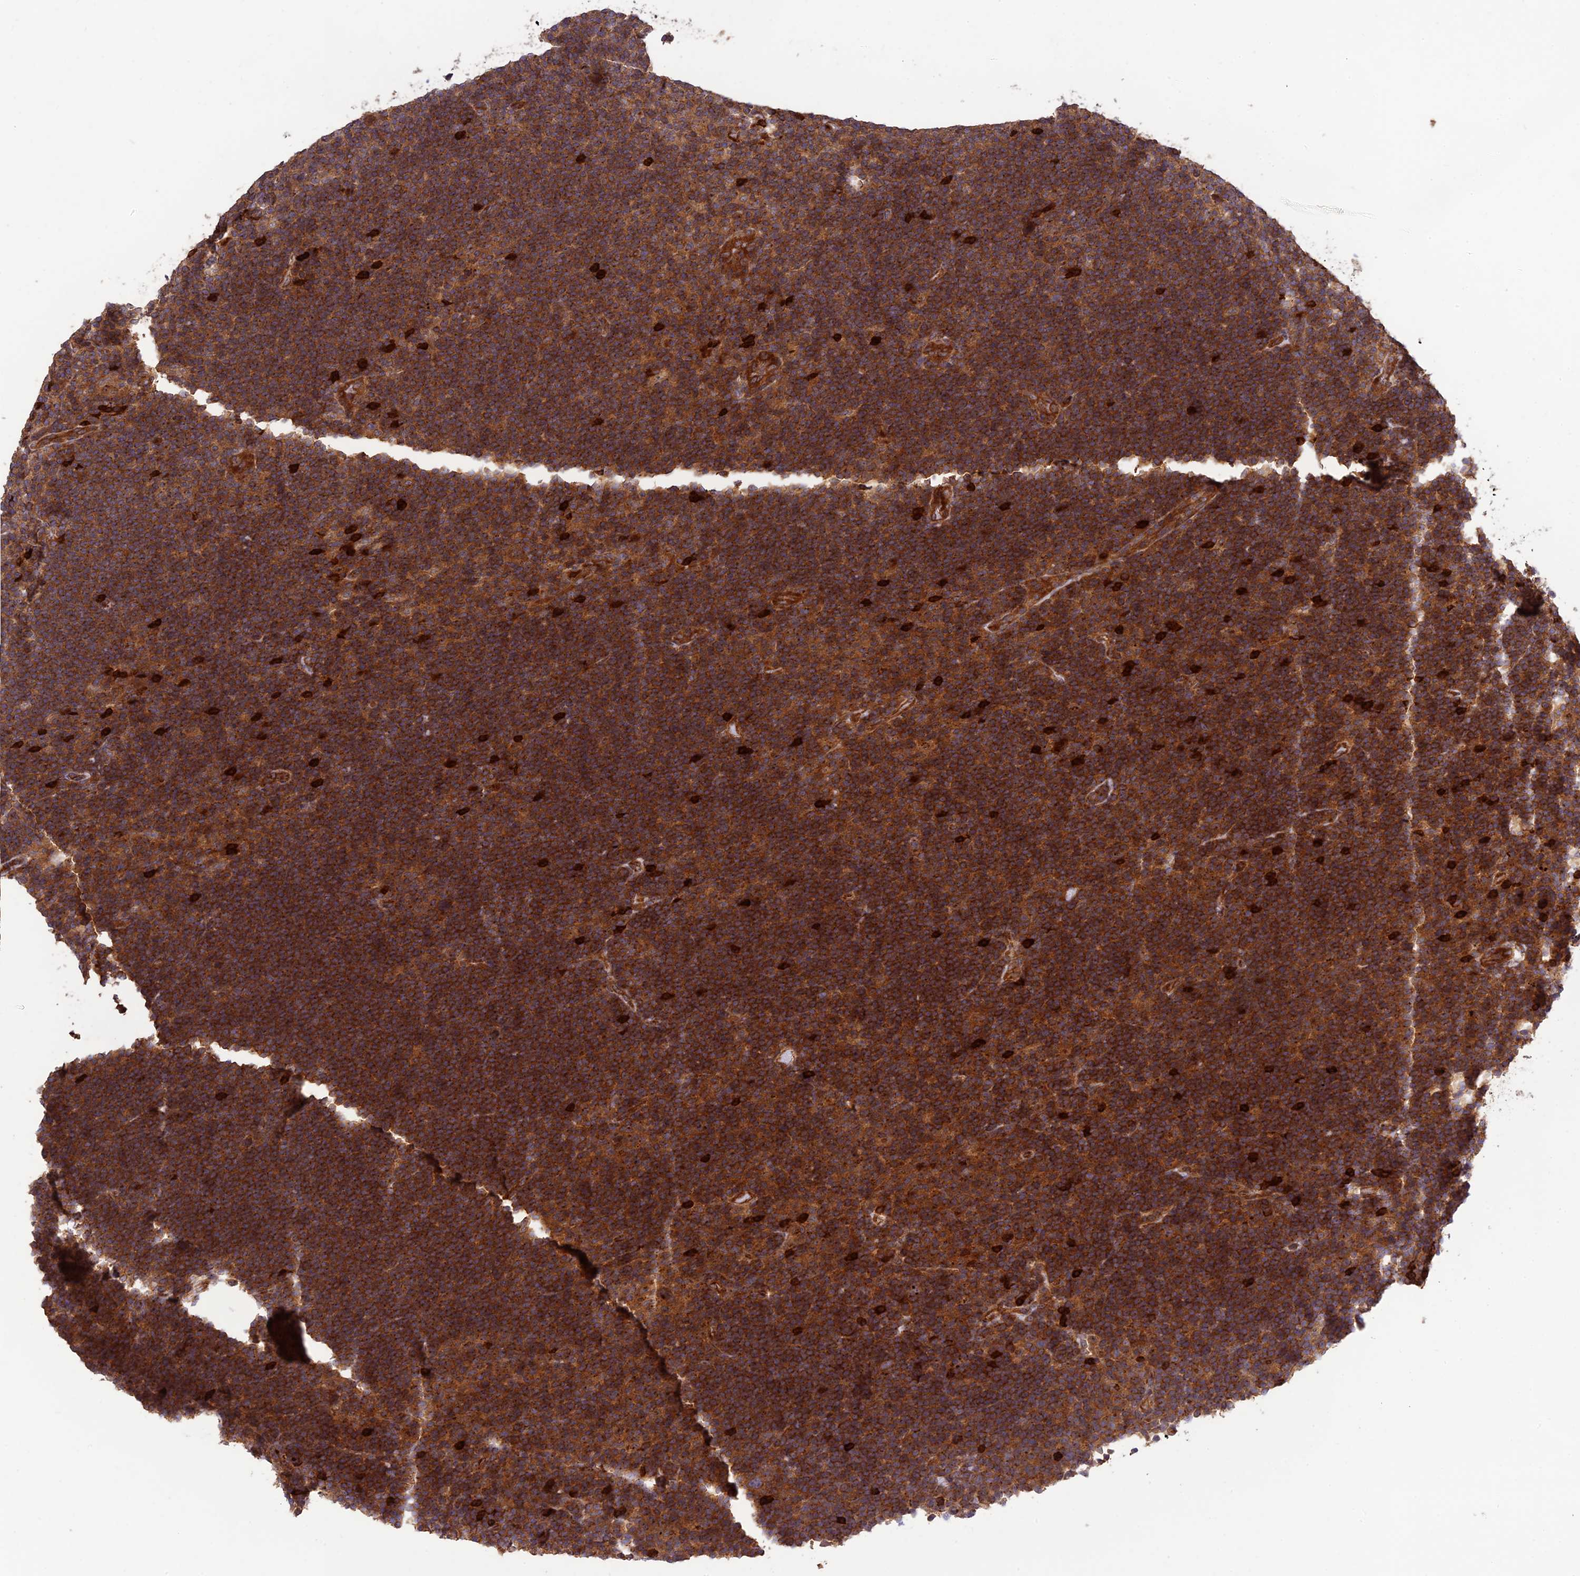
{"staining": {"intensity": "moderate", "quantity": "<25%", "location": "cytoplasmic/membranous"}, "tissue": "lymphoma", "cell_type": "Tumor cells", "image_type": "cancer", "snomed": [{"axis": "morphology", "description": "Hodgkin's disease, NOS"}, {"axis": "topography", "description": "Lymph node"}], "caption": "Moderate cytoplasmic/membranous protein expression is appreciated in approximately <25% of tumor cells in lymphoma.", "gene": "TMEM131L", "patient": {"sex": "female", "age": 57}}